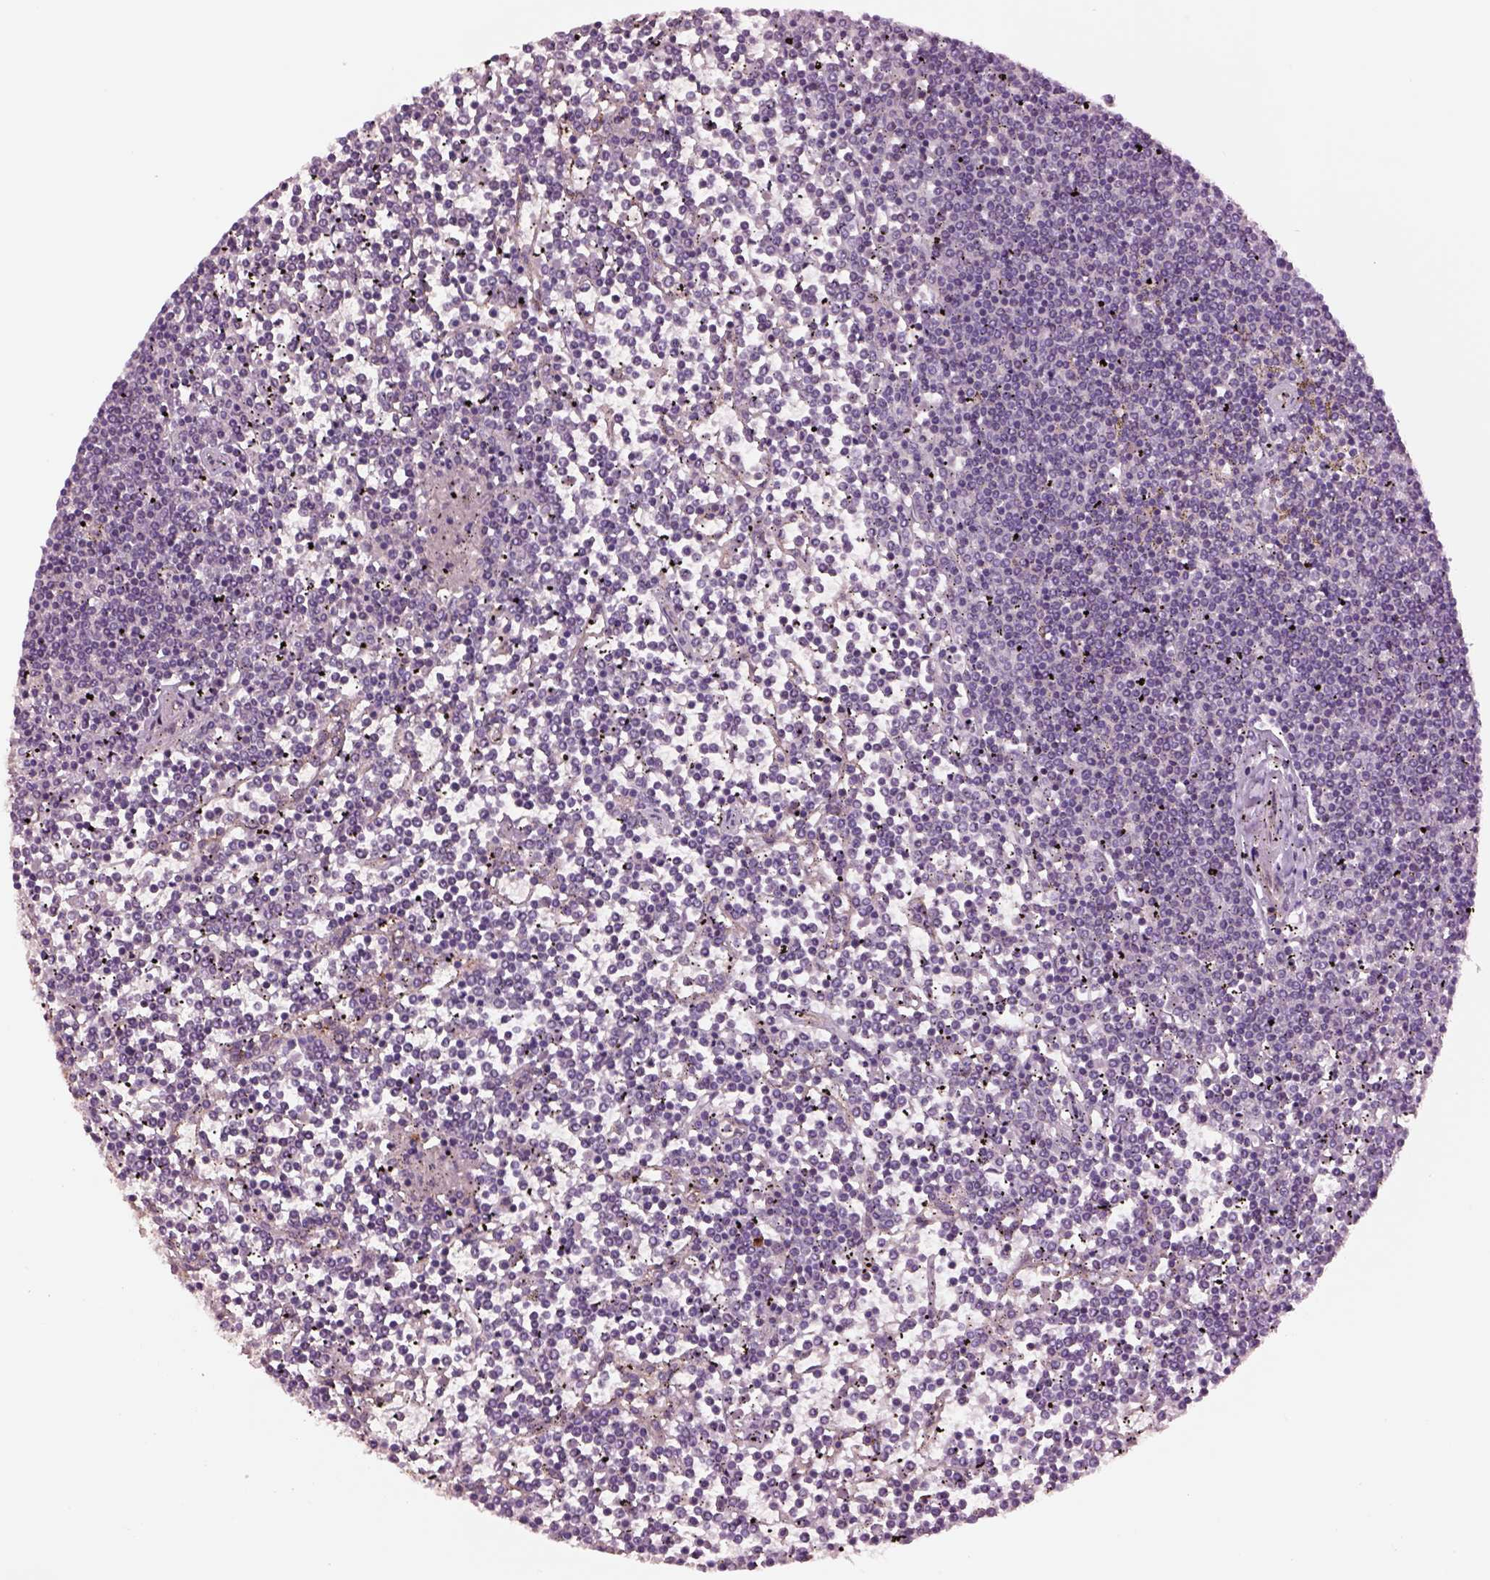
{"staining": {"intensity": "negative", "quantity": "none", "location": "none"}, "tissue": "lymphoma", "cell_type": "Tumor cells", "image_type": "cancer", "snomed": [{"axis": "morphology", "description": "Malignant lymphoma, non-Hodgkin's type, Low grade"}, {"axis": "topography", "description": "Spleen"}], "caption": "The IHC histopathology image has no significant positivity in tumor cells of lymphoma tissue.", "gene": "HTR1B", "patient": {"sex": "female", "age": 19}}